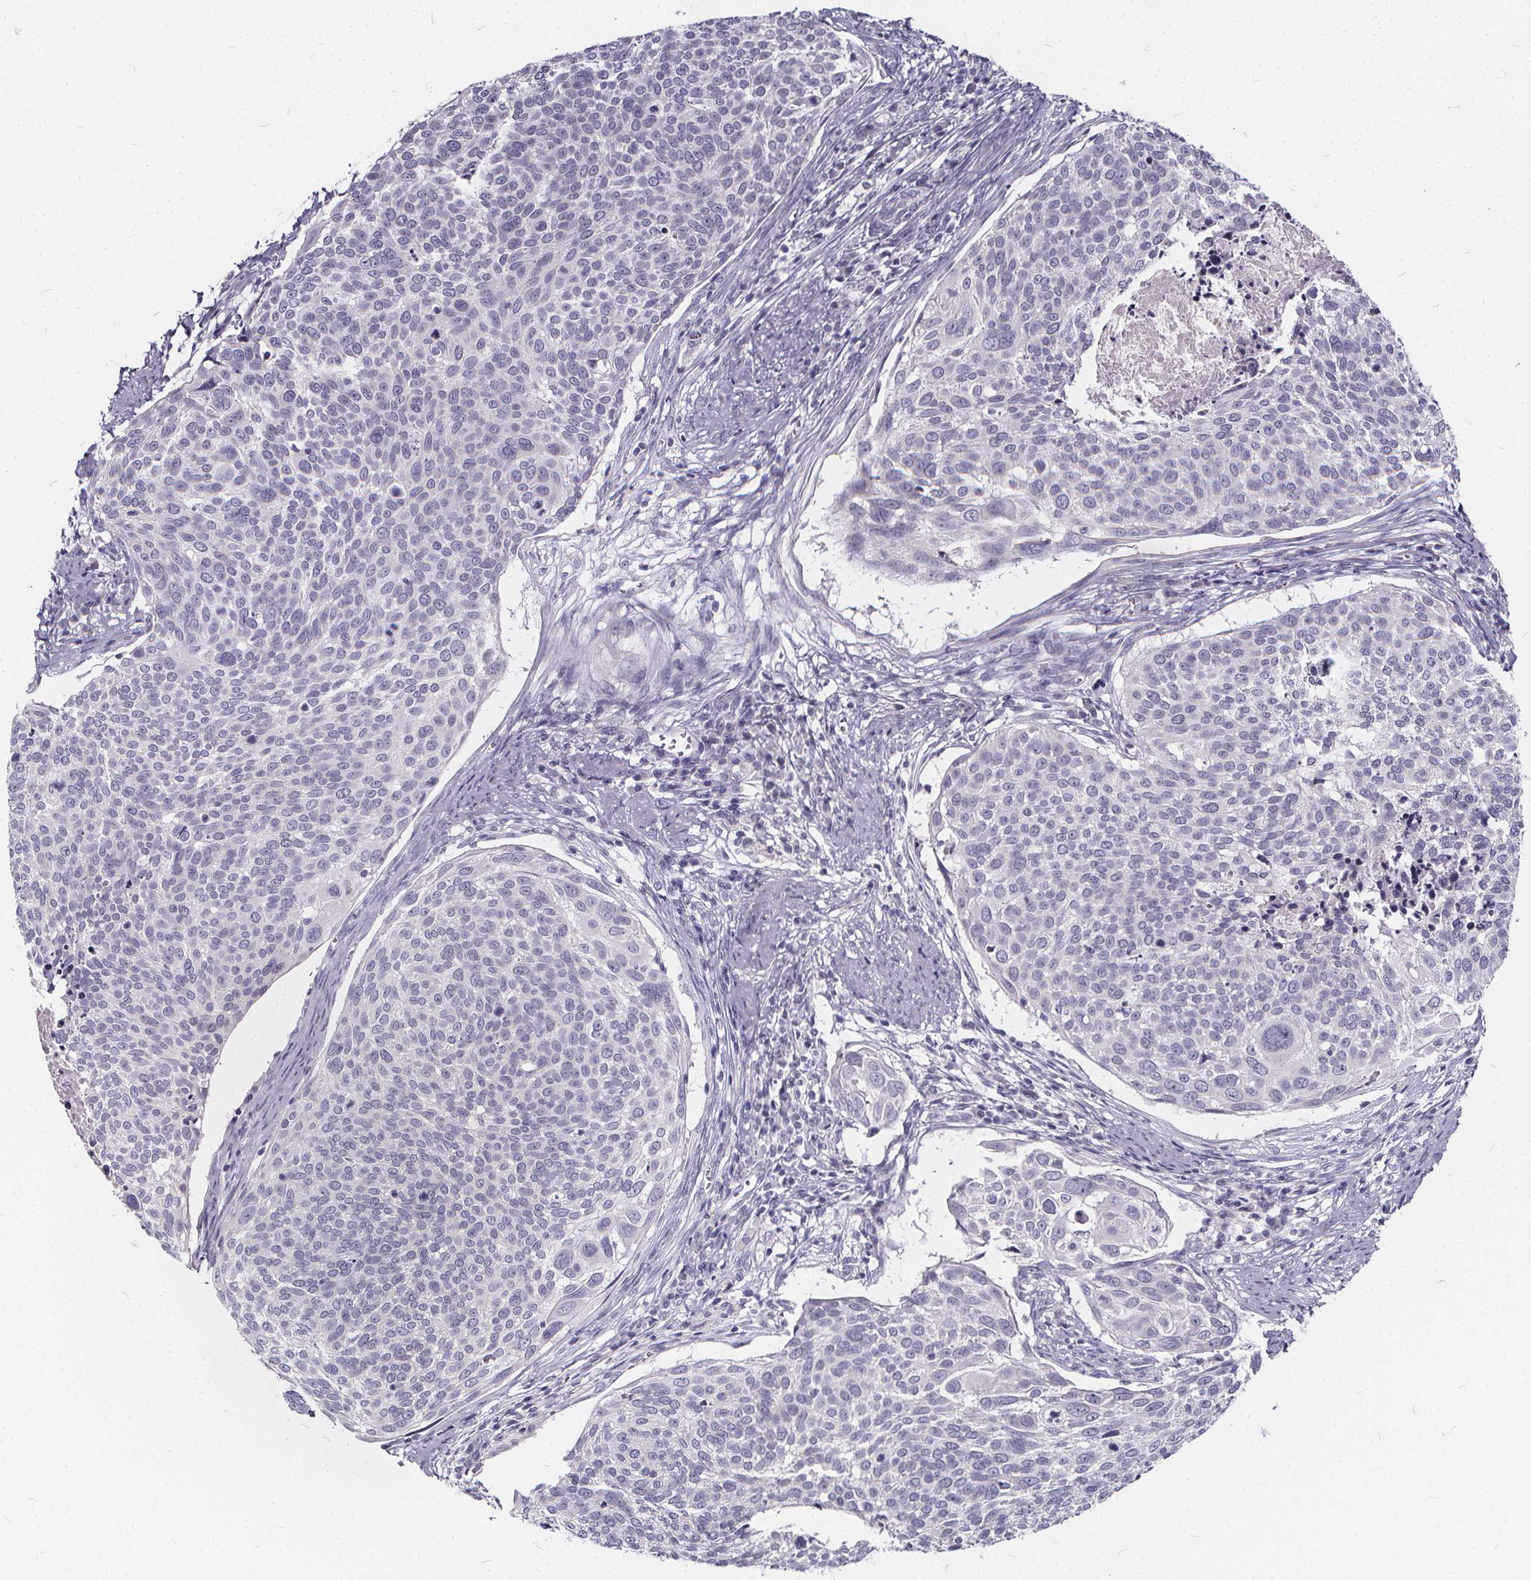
{"staining": {"intensity": "negative", "quantity": "none", "location": "none"}, "tissue": "cervical cancer", "cell_type": "Tumor cells", "image_type": "cancer", "snomed": [{"axis": "morphology", "description": "Squamous cell carcinoma, NOS"}, {"axis": "topography", "description": "Cervix"}], "caption": "Cervical cancer was stained to show a protein in brown. There is no significant staining in tumor cells. The staining was performed using DAB (3,3'-diaminobenzidine) to visualize the protein expression in brown, while the nuclei were stained in blue with hematoxylin (Magnification: 20x).", "gene": "SPEF2", "patient": {"sex": "female", "age": 39}}